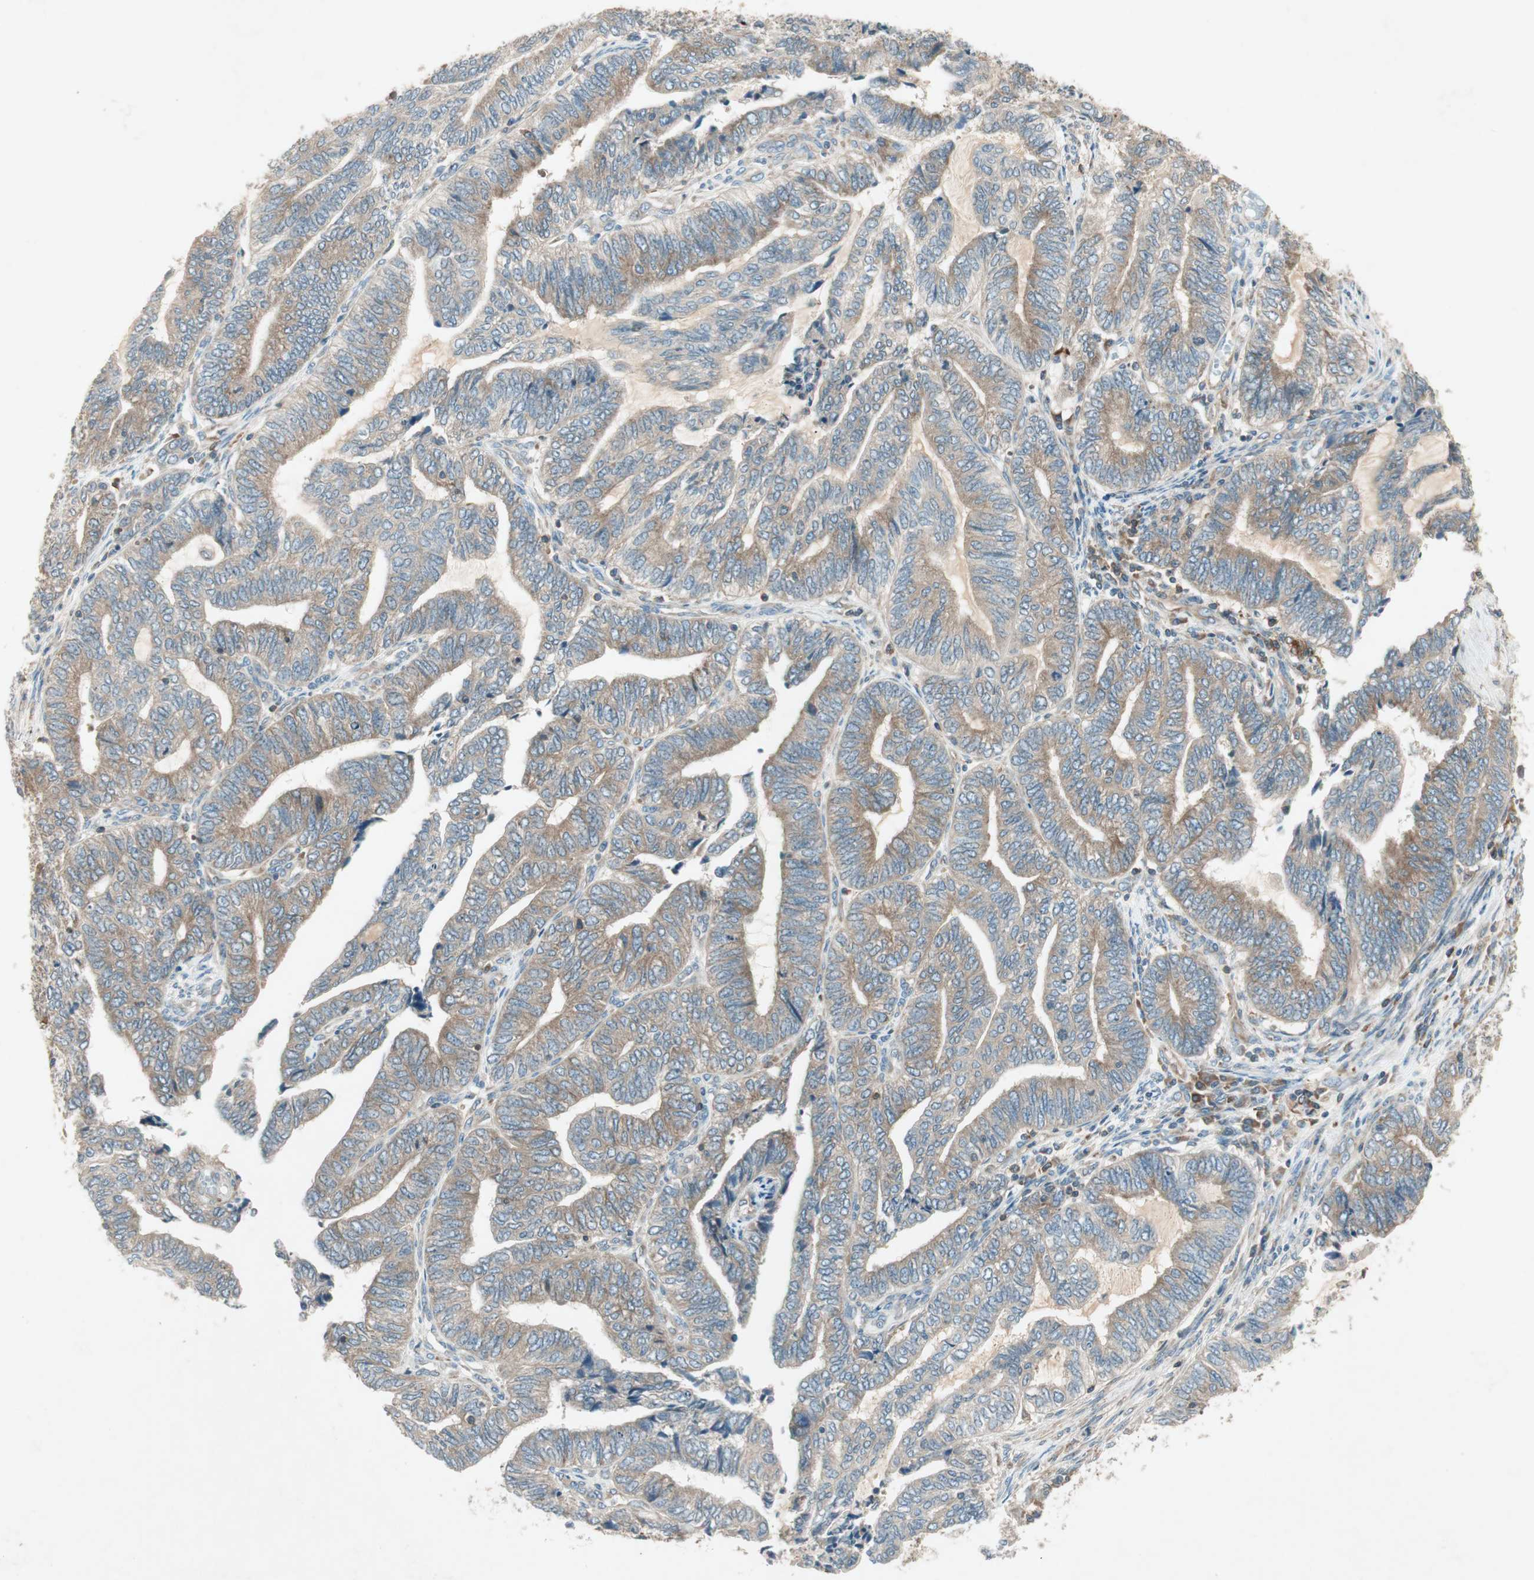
{"staining": {"intensity": "moderate", "quantity": ">75%", "location": "cytoplasmic/membranous"}, "tissue": "endometrial cancer", "cell_type": "Tumor cells", "image_type": "cancer", "snomed": [{"axis": "morphology", "description": "Adenocarcinoma, NOS"}, {"axis": "topography", "description": "Uterus"}, {"axis": "topography", "description": "Endometrium"}], "caption": "An image of human endometrial adenocarcinoma stained for a protein displays moderate cytoplasmic/membranous brown staining in tumor cells.", "gene": "CHADL", "patient": {"sex": "female", "age": 70}}